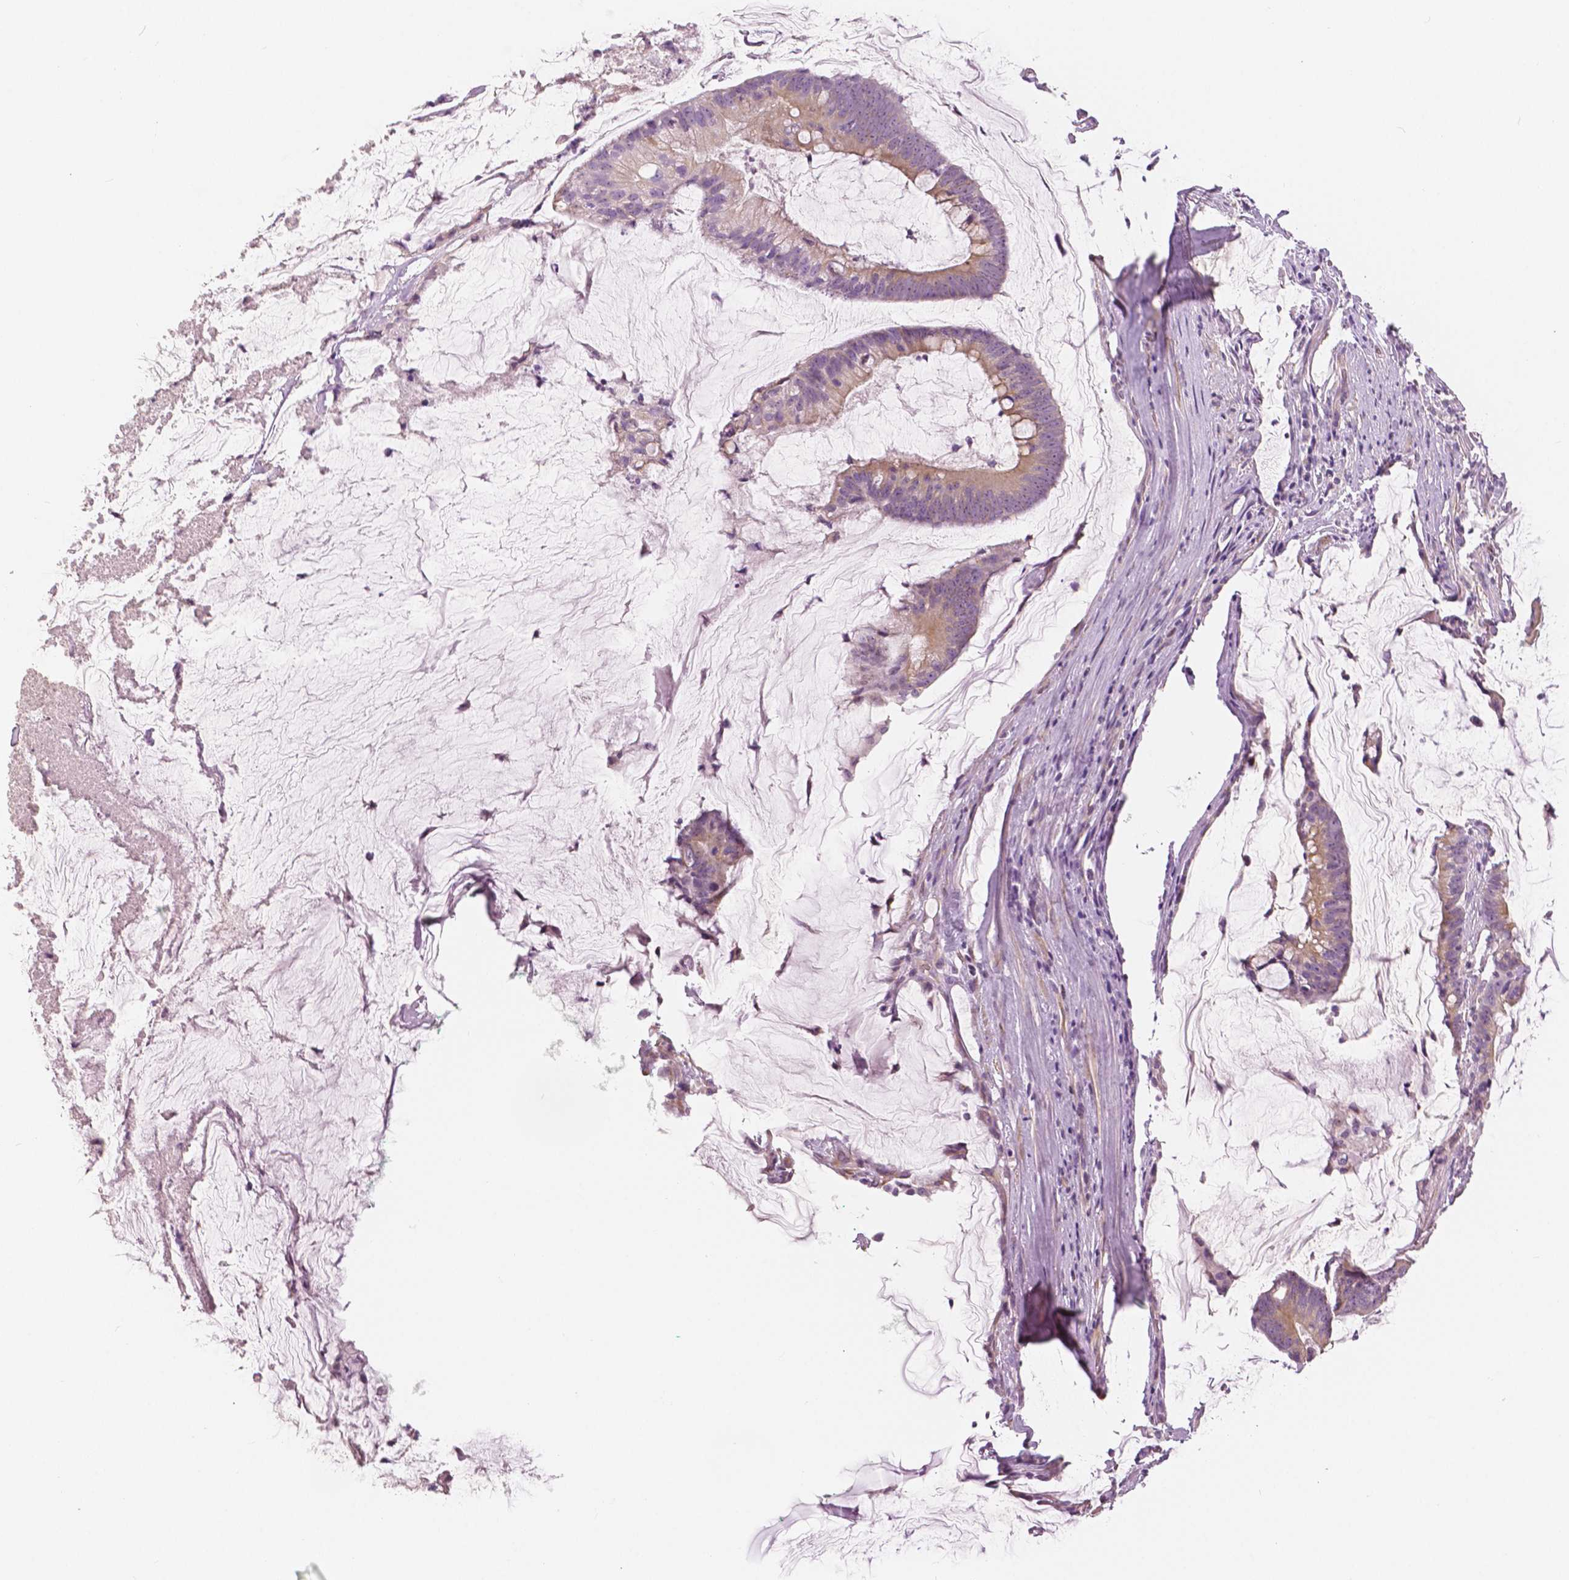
{"staining": {"intensity": "weak", "quantity": ">75%", "location": "cytoplasmic/membranous"}, "tissue": "colorectal cancer", "cell_type": "Tumor cells", "image_type": "cancer", "snomed": [{"axis": "morphology", "description": "Adenocarcinoma, NOS"}, {"axis": "topography", "description": "Colon"}], "caption": "Adenocarcinoma (colorectal) stained with a protein marker reveals weak staining in tumor cells.", "gene": "SLC24A1", "patient": {"sex": "male", "age": 62}}